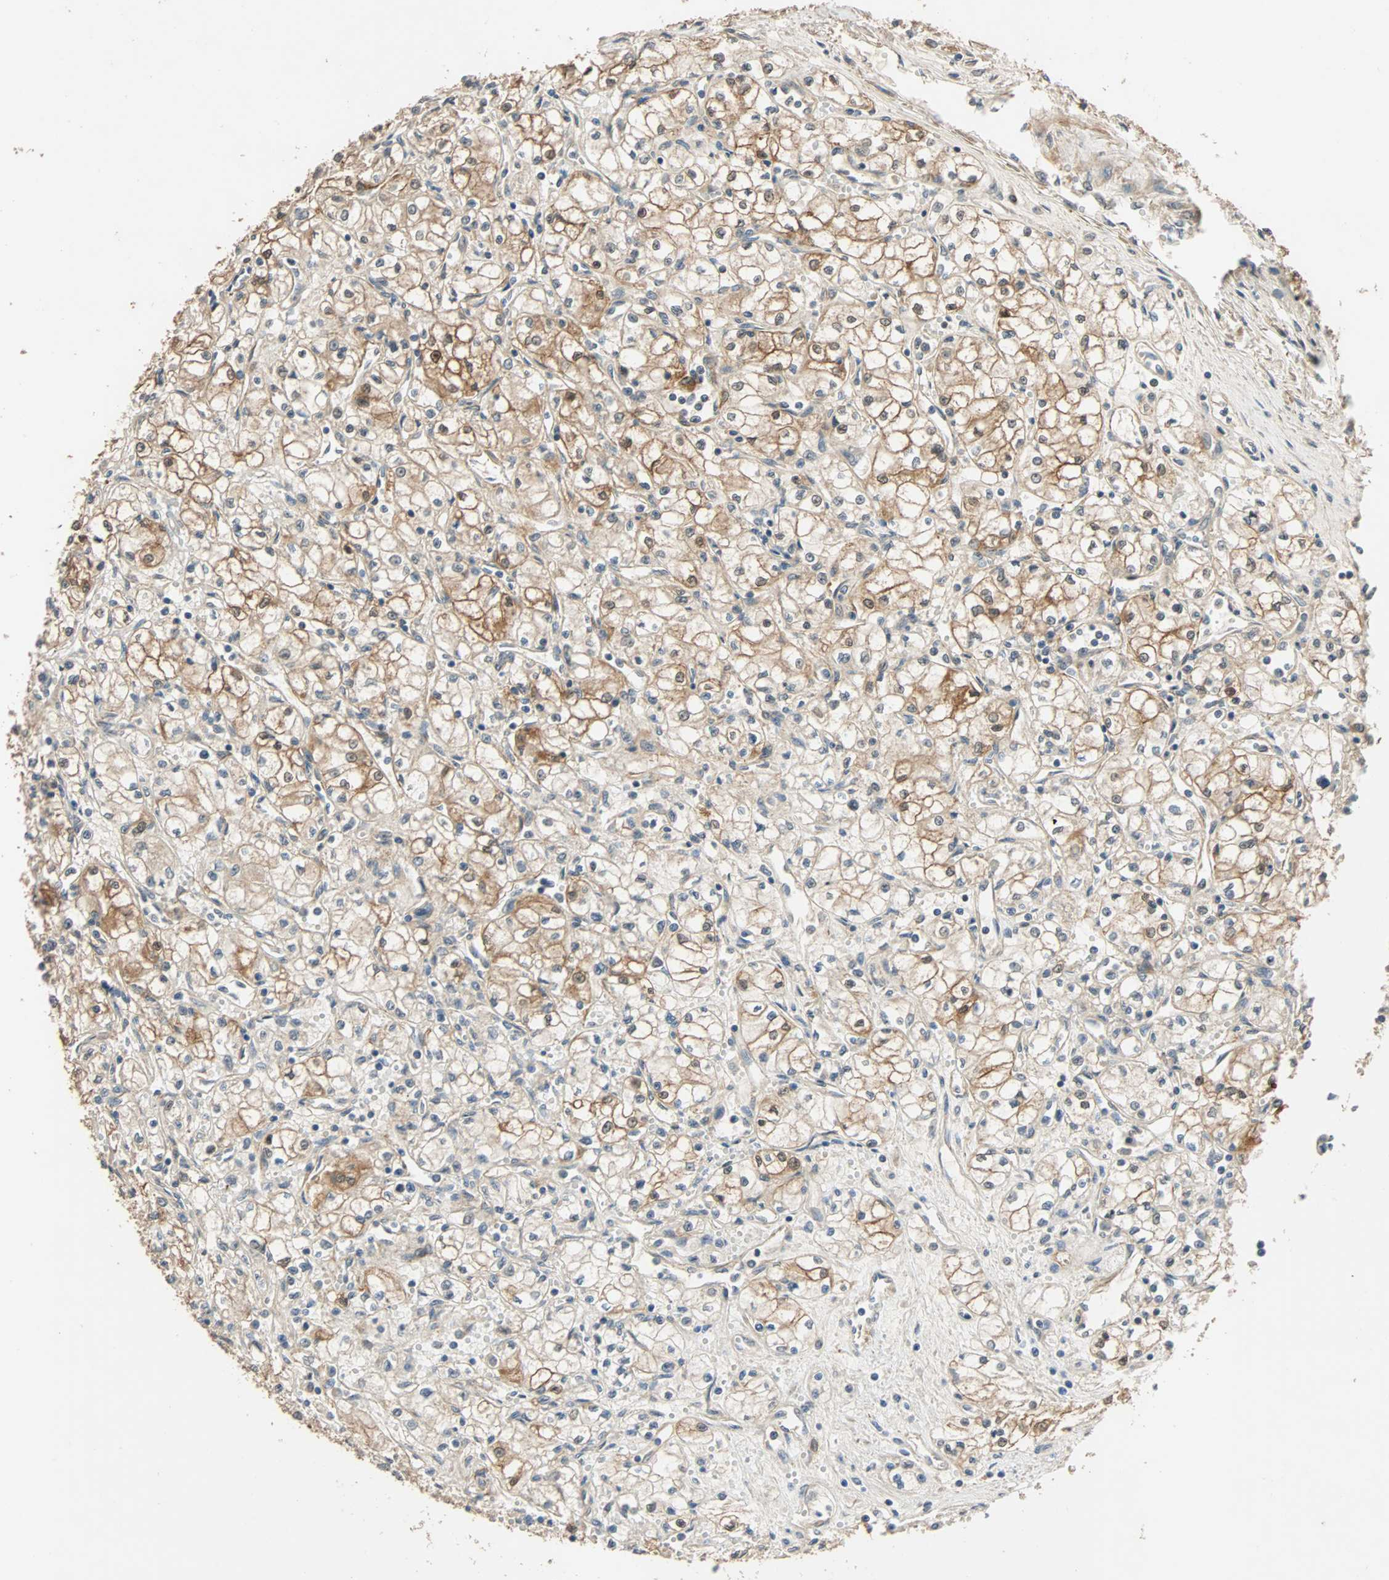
{"staining": {"intensity": "moderate", "quantity": "25%-75%", "location": "cytoplasmic/membranous"}, "tissue": "renal cancer", "cell_type": "Tumor cells", "image_type": "cancer", "snomed": [{"axis": "morphology", "description": "Normal tissue, NOS"}, {"axis": "morphology", "description": "Adenocarcinoma, NOS"}, {"axis": "topography", "description": "Kidney"}], "caption": "Immunohistochemistry (DAB) staining of human renal adenocarcinoma reveals moderate cytoplasmic/membranous protein expression in approximately 25%-75% of tumor cells.", "gene": "QSER1", "patient": {"sex": "male", "age": 59}}